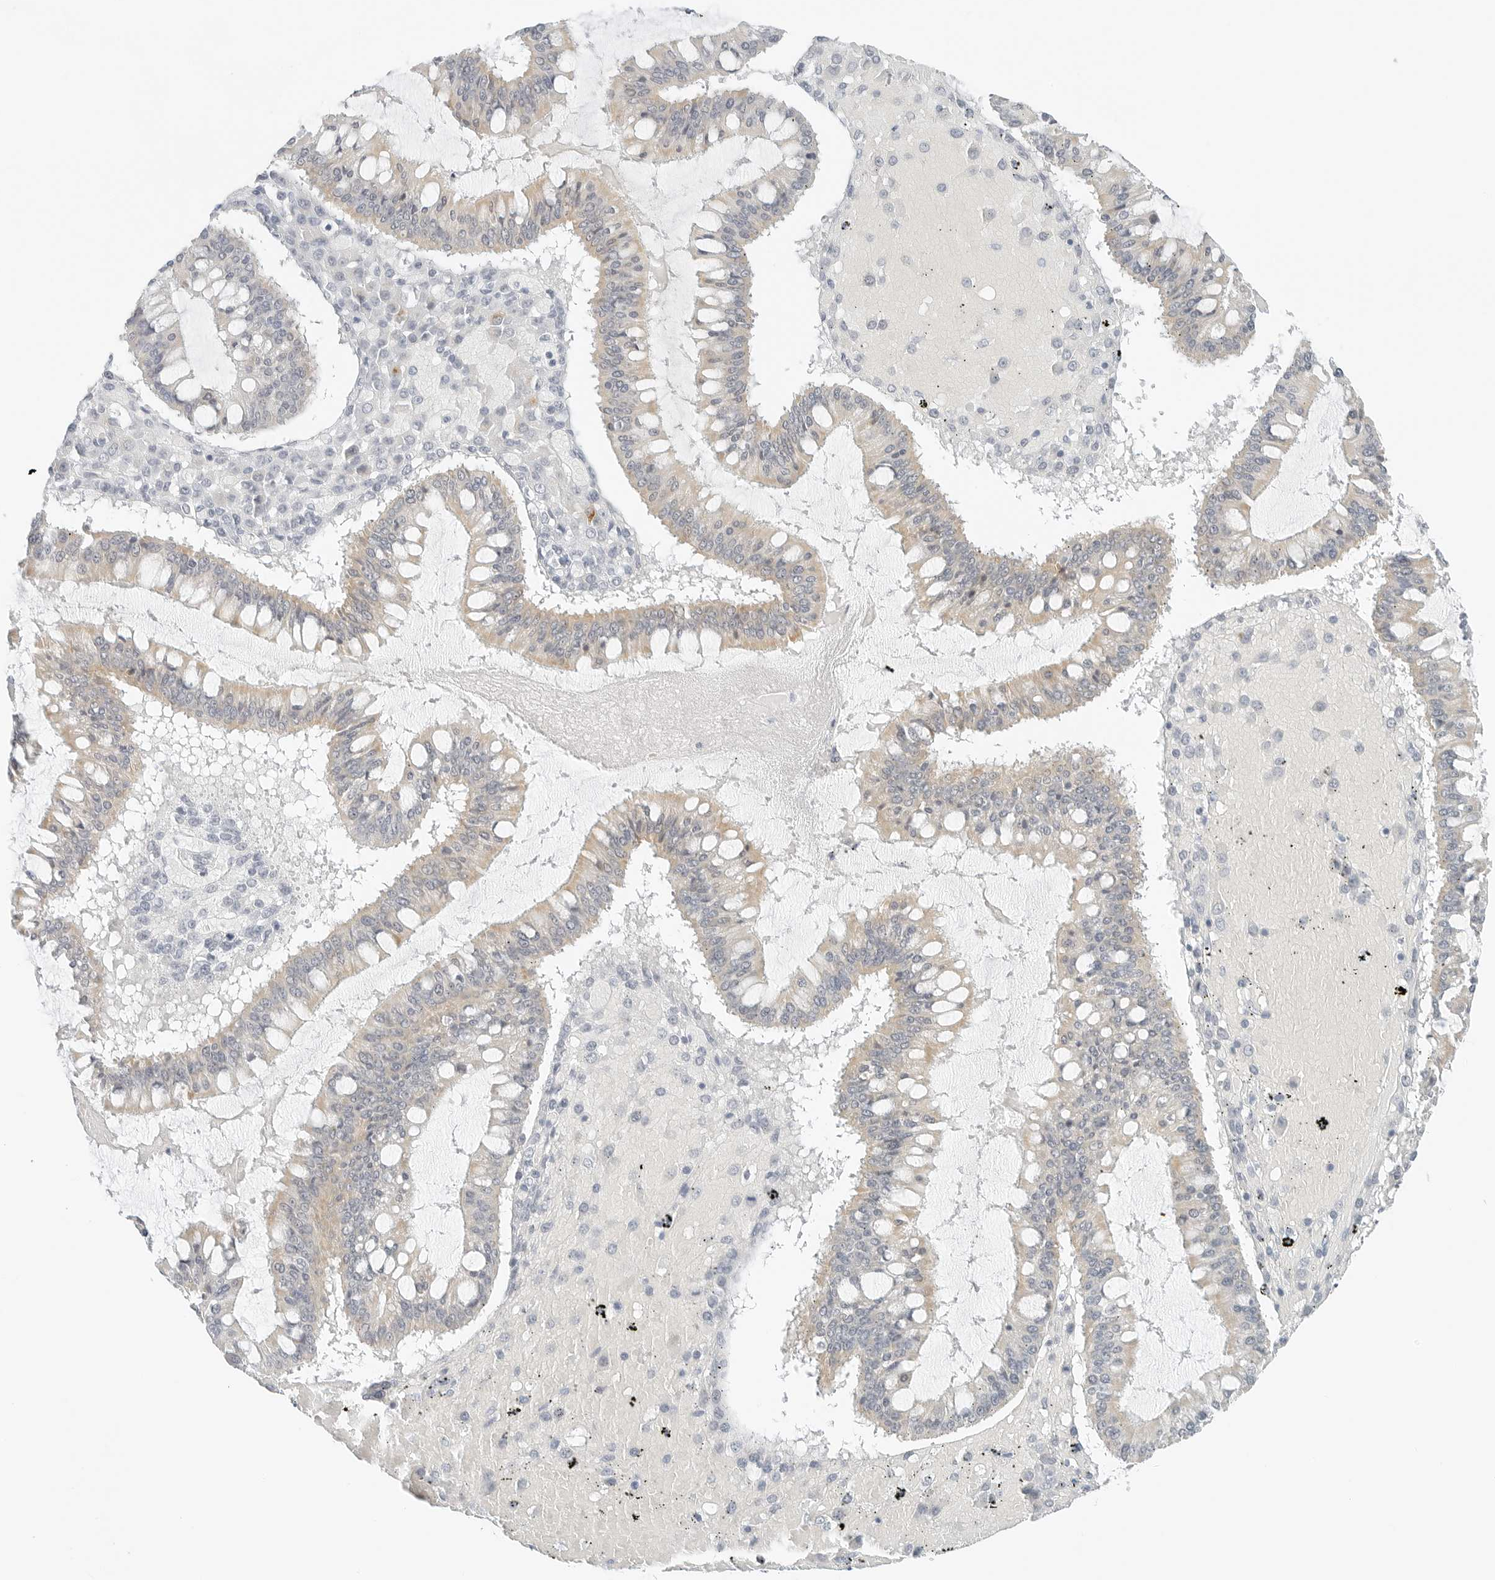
{"staining": {"intensity": "weak", "quantity": ">75%", "location": "cytoplasmic/membranous"}, "tissue": "ovarian cancer", "cell_type": "Tumor cells", "image_type": "cancer", "snomed": [{"axis": "morphology", "description": "Cystadenocarcinoma, mucinous, NOS"}, {"axis": "topography", "description": "Ovary"}], "caption": "Immunohistochemical staining of human ovarian mucinous cystadenocarcinoma shows low levels of weak cytoplasmic/membranous expression in about >75% of tumor cells. (DAB IHC, brown staining for protein, blue staining for nuclei).", "gene": "CCSAP", "patient": {"sex": "female", "age": 73}}